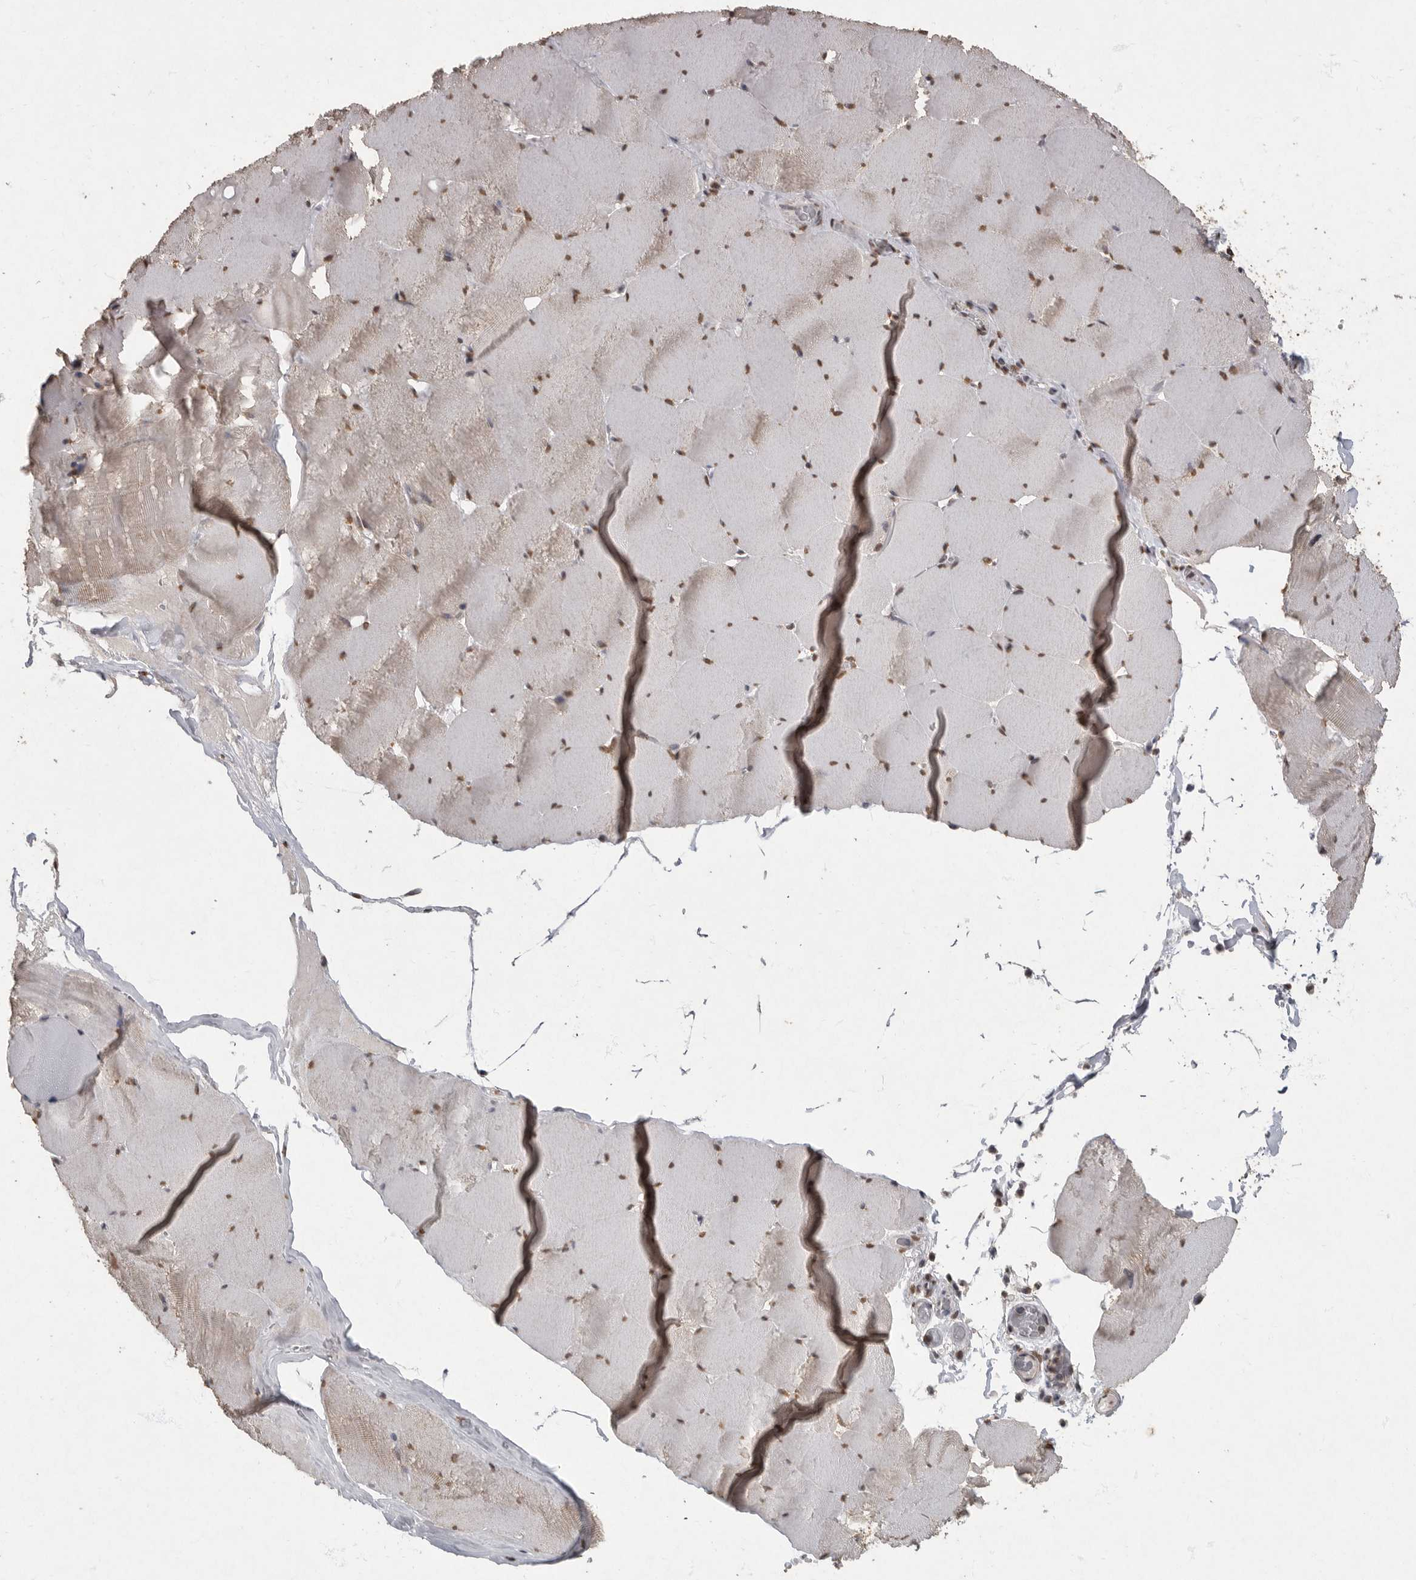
{"staining": {"intensity": "moderate", "quantity": ">75%", "location": "nuclear"}, "tissue": "skeletal muscle", "cell_type": "Myocytes", "image_type": "normal", "snomed": [{"axis": "morphology", "description": "Normal tissue, NOS"}, {"axis": "topography", "description": "Skeletal muscle"}], "caption": "This is a photomicrograph of immunohistochemistry (IHC) staining of unremarkable skeletal muscle, which shows moderate staining in the nuclear of myocytes.", "gene": "NBL1", "patient": {"sex": "male", "age": 62}}